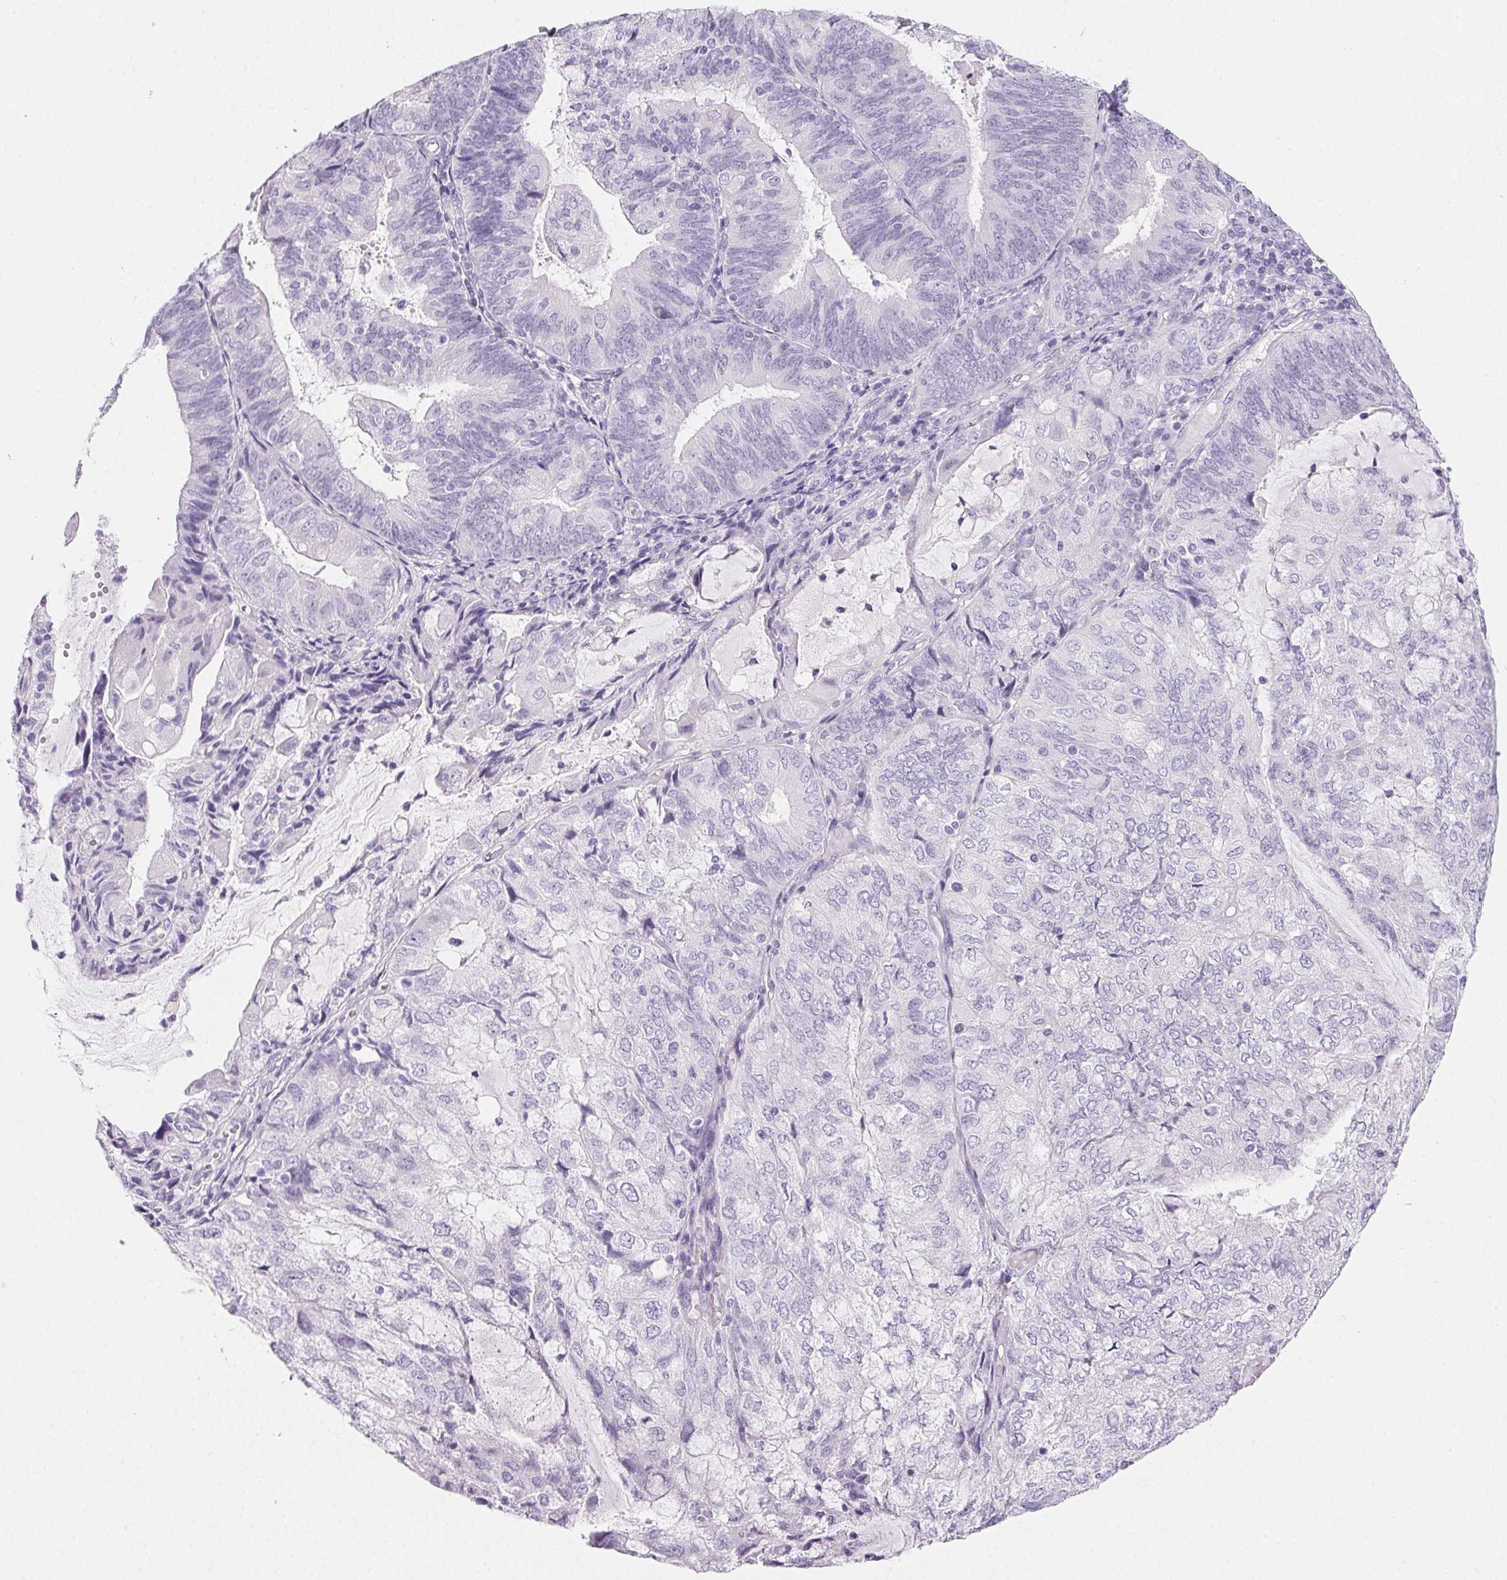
{"staining": {"intensity": "negative", "quantity": "none", "location": "none"}, "tissue": "endometrial cancer", "cell_type": "Tumor cells", "image_type": "cancer", "snomed": [{"axis": "morphology", "description": "Adenocarcinoma, NOS"}, {"axis": "topography", "description": "Endometrium"}], "caption": "Histopathology image shows no protein positivity in tumor cells of adenocarcinoma (endometrial) tissue. (DAB IHC with hematoxylin counter stain).", "gene": "PRSS3", "patient": {"sex": "female", "age": 81}}